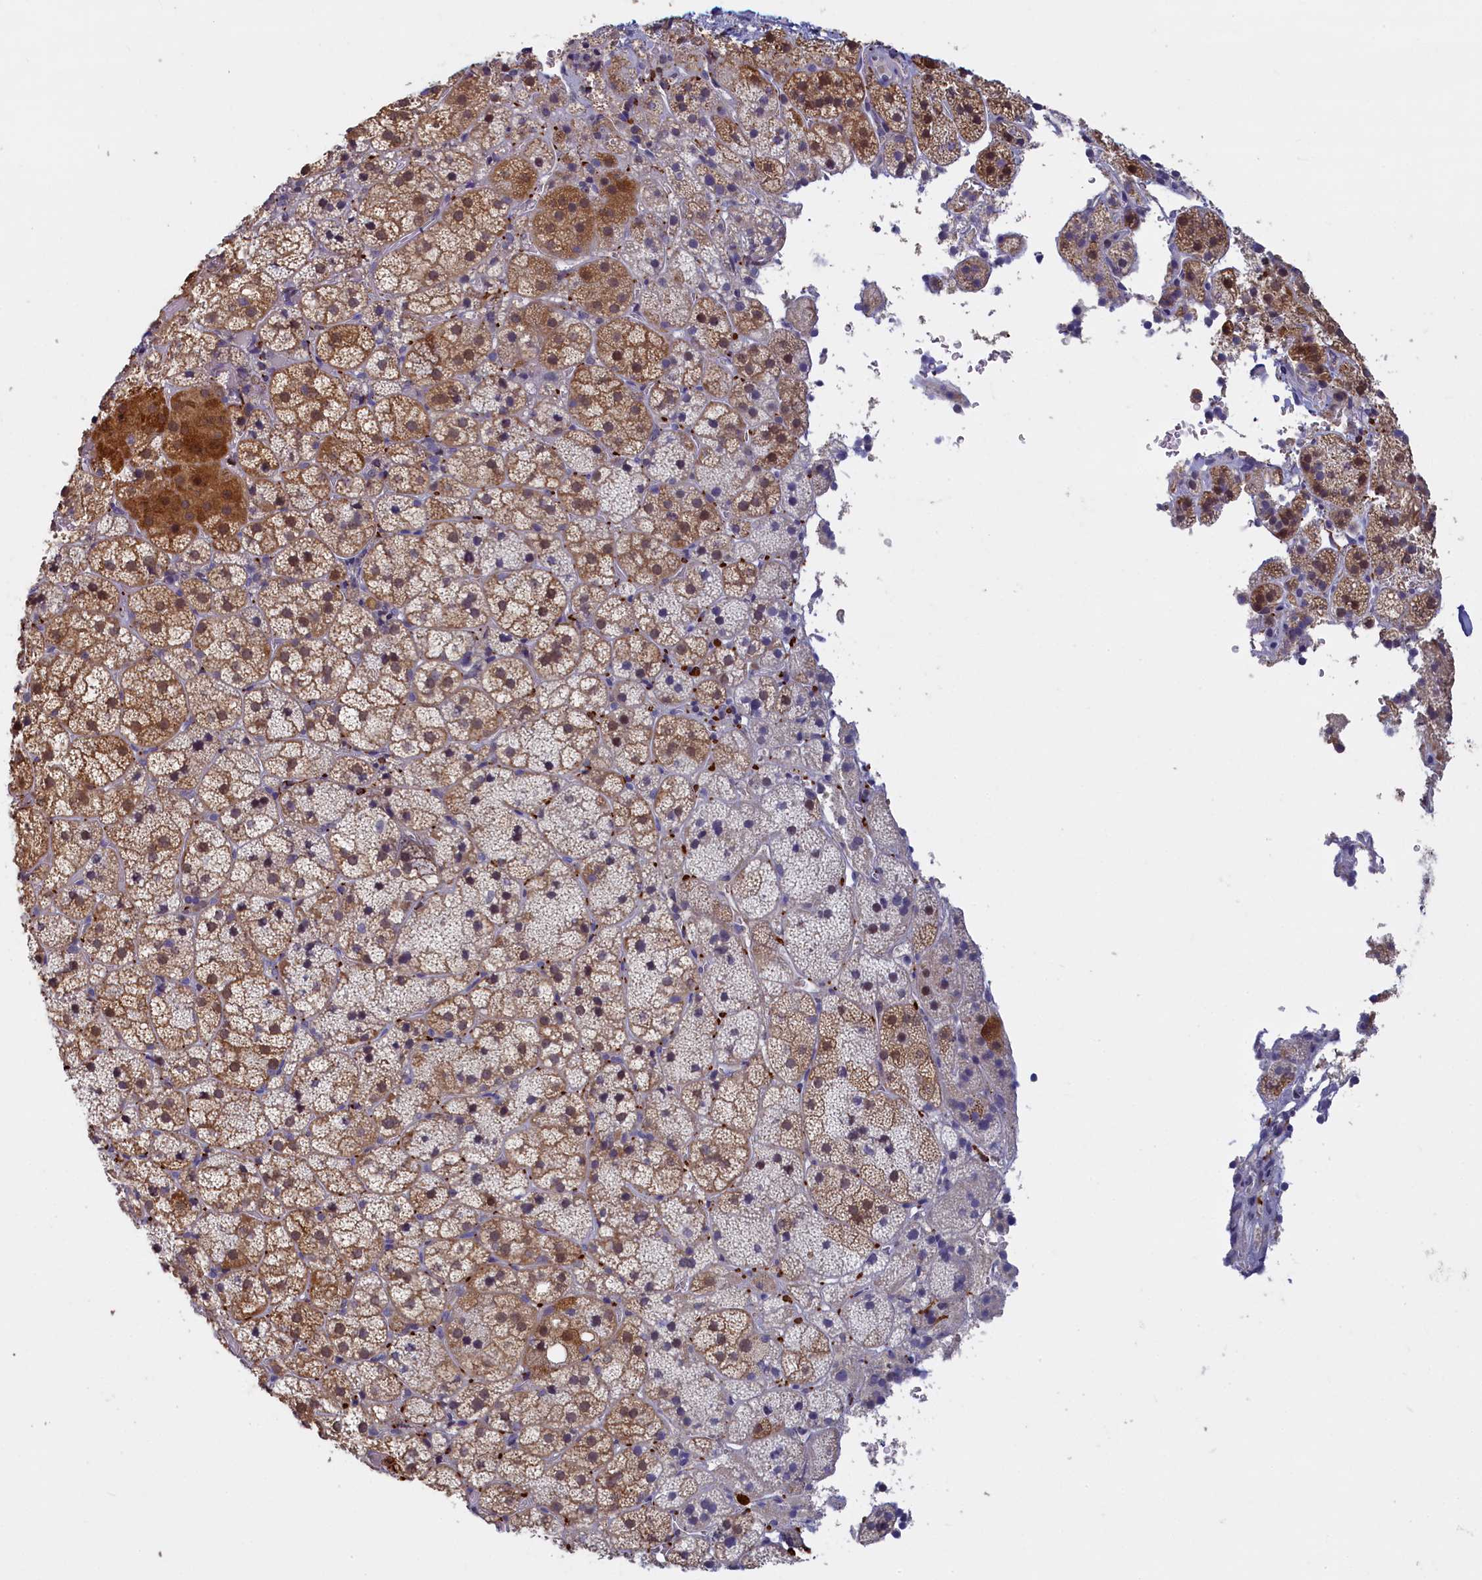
{"staining": {"intensity": "moderate", "quantity": "25%-75%", "location": "cytoplasmic/membranous,nuclear"}, "tissue": "adrenal gland", "cell_type": "Glandular cells", "image_type": "normal", "snomed": [{"axis": "morphology", "description": "Normal tissue, NOS"}, {"axis": "topography", "description": "Adrenal gland"}], "caption": "Glandular cells exhibit medium levels of moderate cytoplasmic/membranous,nuclear positivity in about 25%-75% of cells in normal adrenal gland. (brown staining indicates protein expression, while blue staining denotes nuclei).", "gene": "UCHL3", "patient": {"sex": "female", "age": 44}}